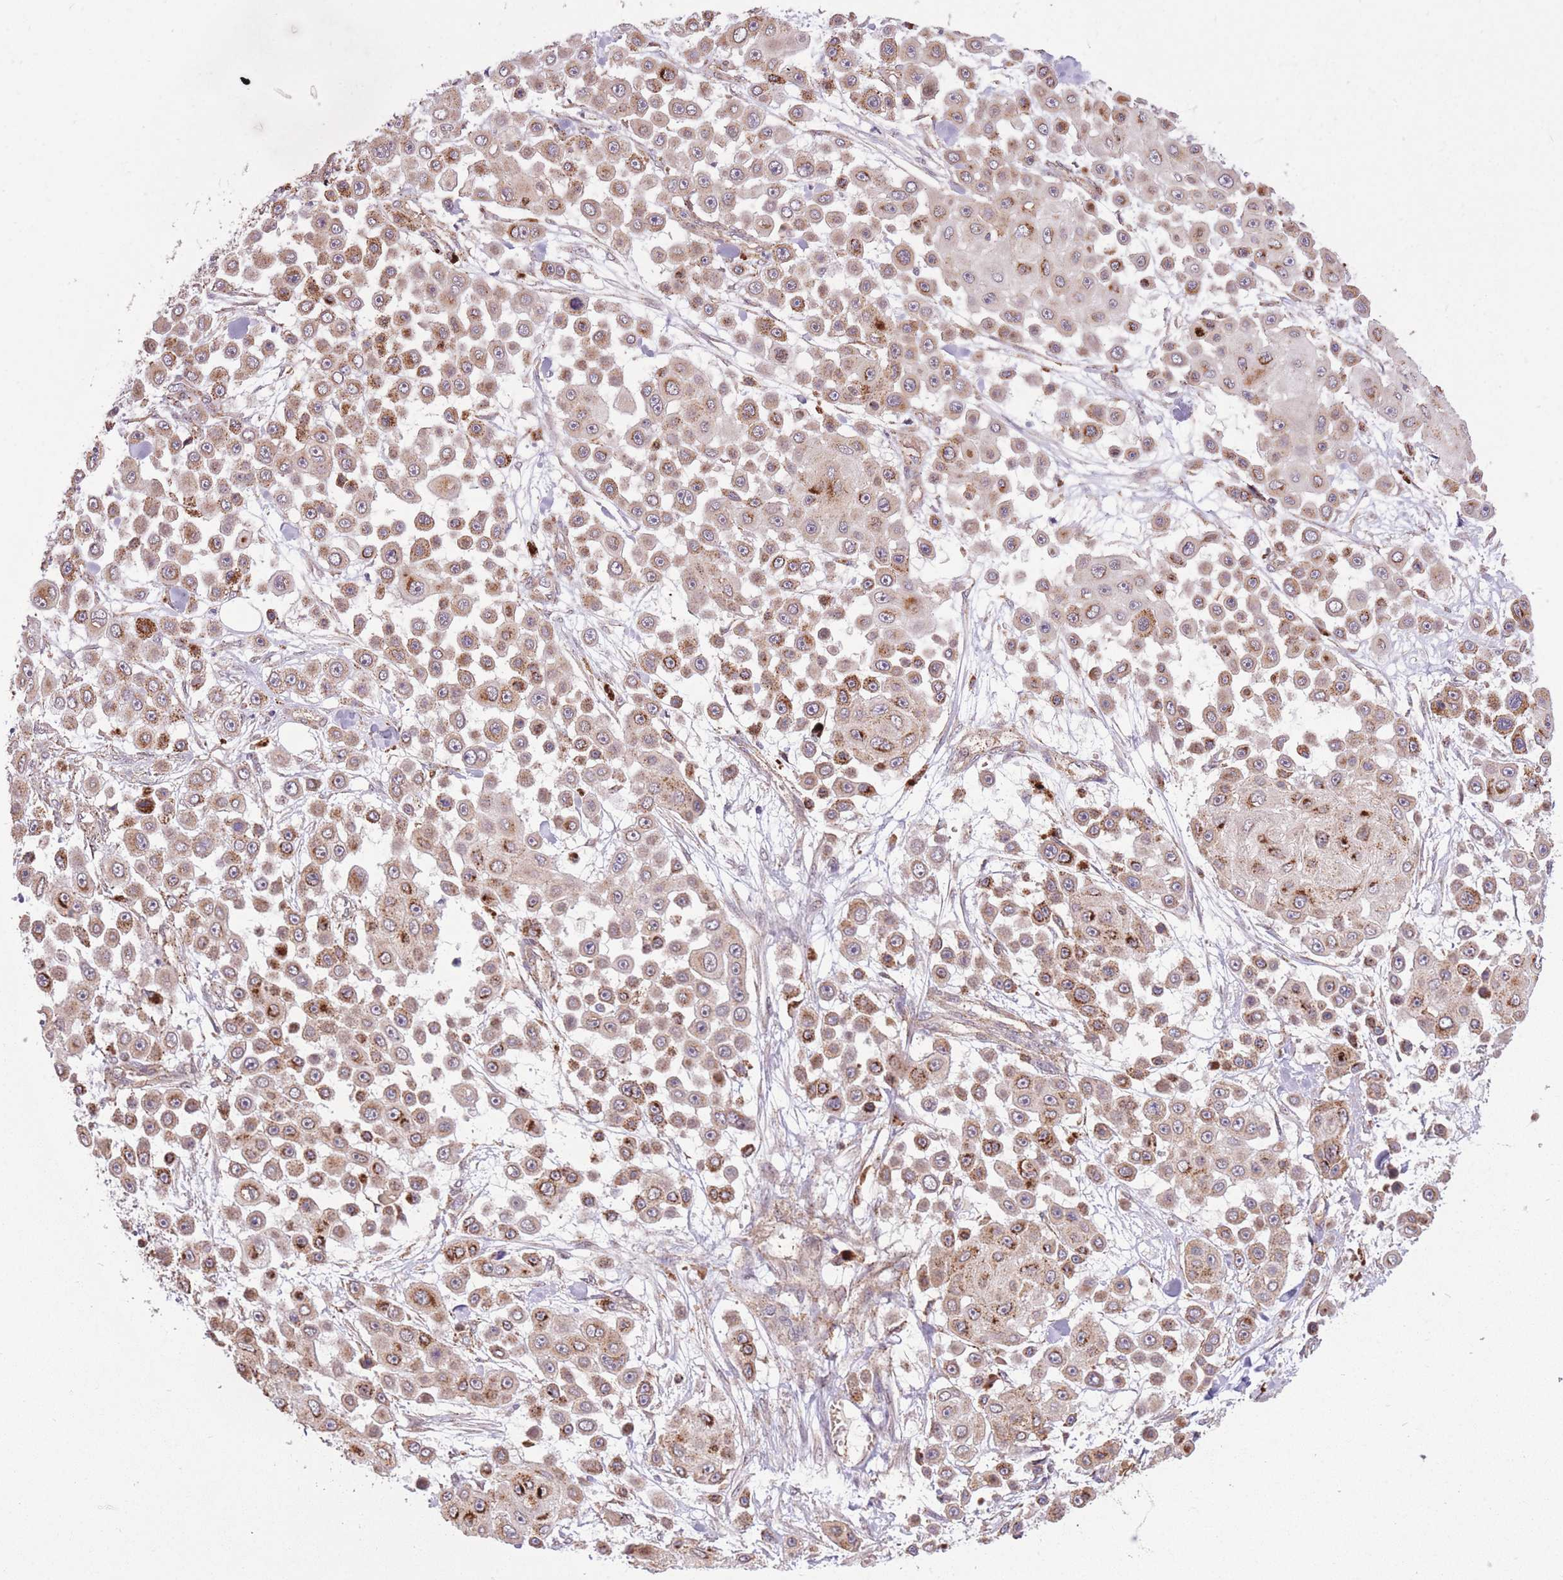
{"staining": {"intensity": "moderate", "quantity": ">75%", "location": "cytoplasmic/membranous"}, "tissue": "skin cancer", "cell_type": "Tumor cells", "image_type": "cancer", "snomed": [{"axis": "morphology", "description": "Squamous cell carcinoma, NOS"}, {"axis": "topography", "description": "Skin"}], "caption": "An image of human squamous cell carcinoma (skin) stained for a protein exhibits moderate cytoplasmic/membranous brown staining in tumor cells.", "gene": "POLR3F", "patient": {"sex": "male", "age": 67}}